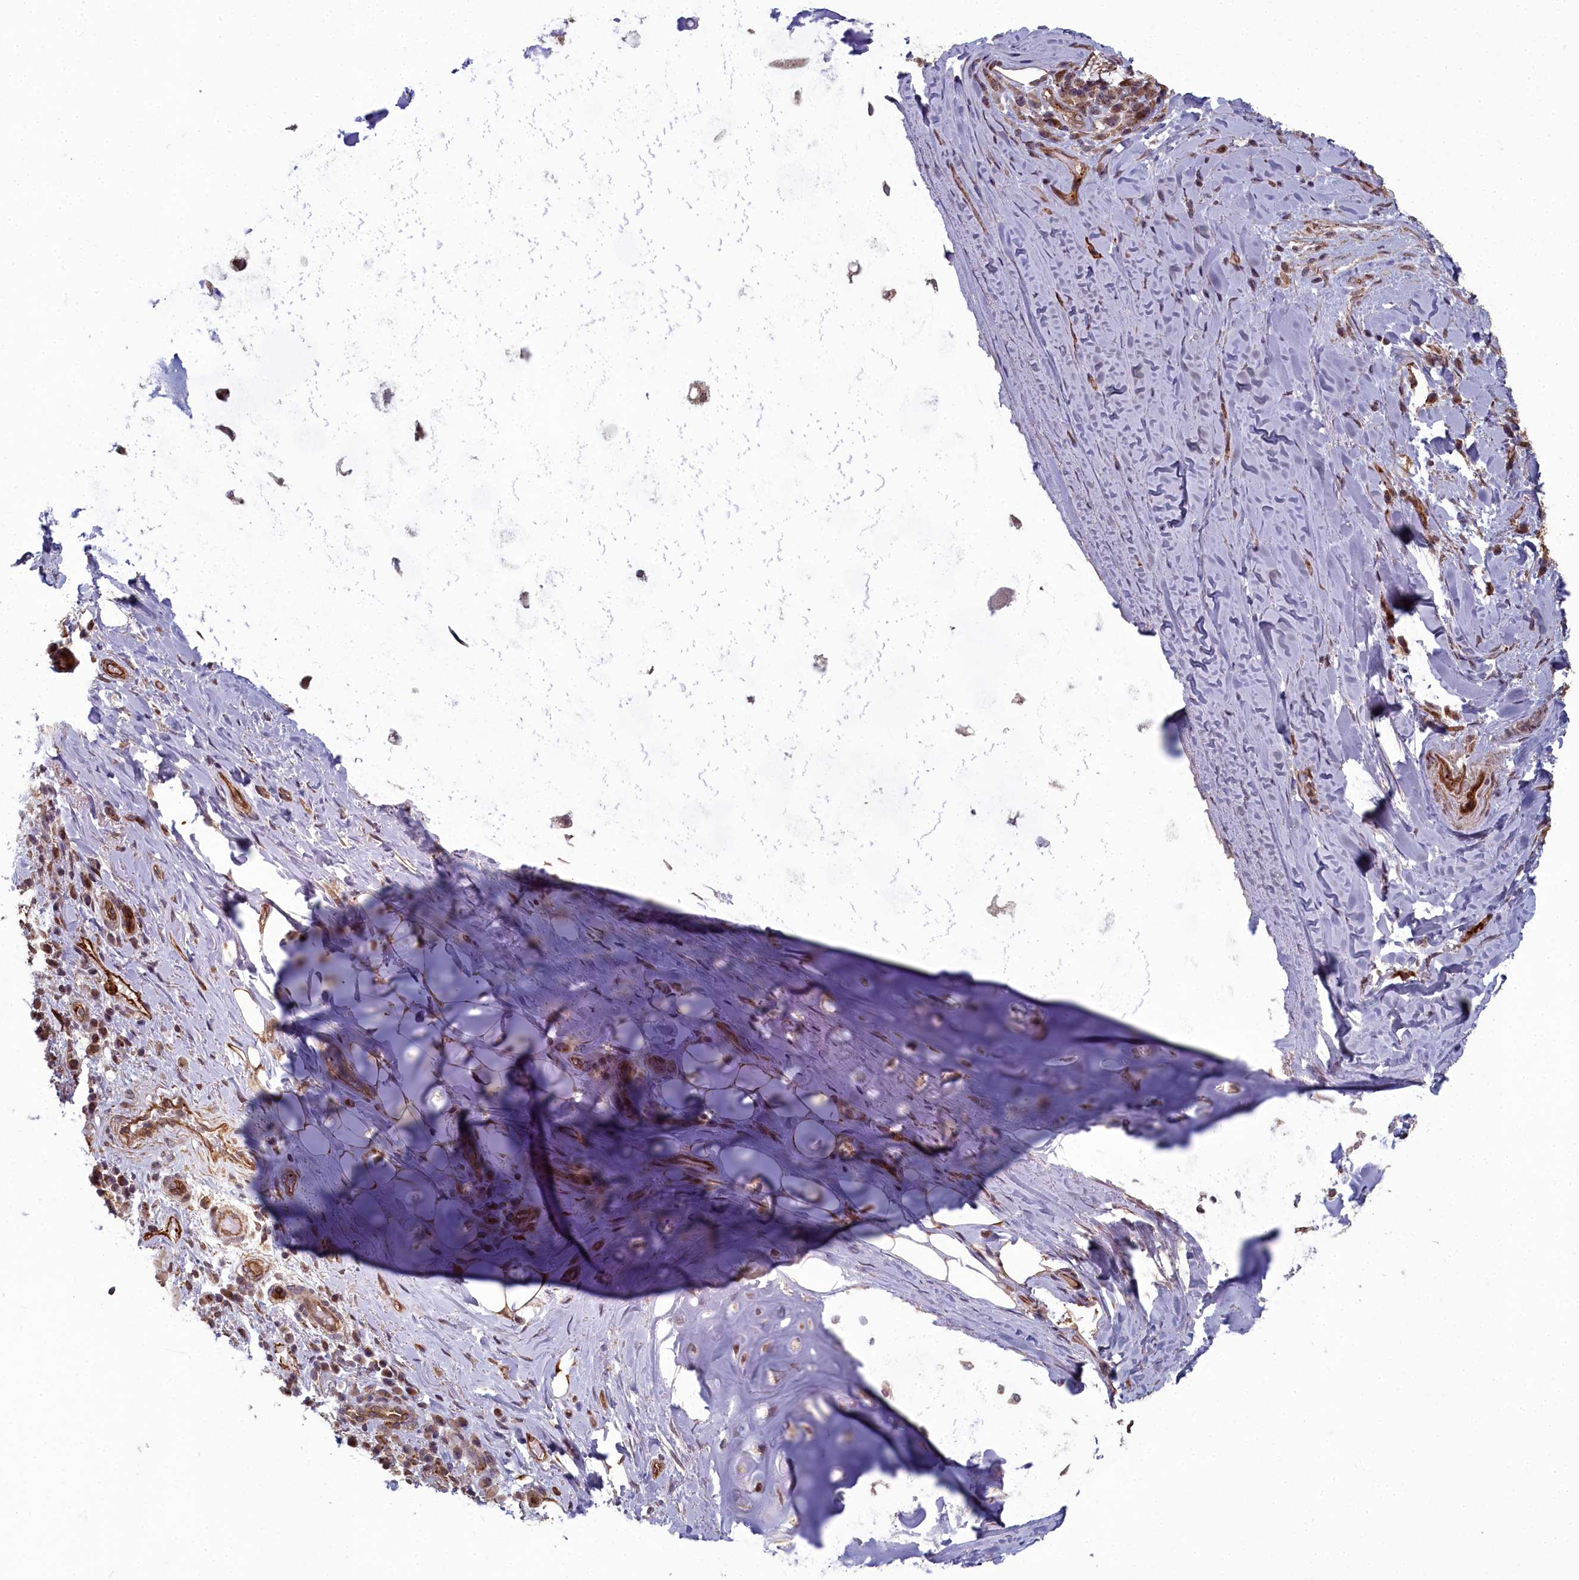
{"staining": {"intensity": "moderate", "quantity": ">75%", "location": "cytoplasmic/membranous"}, "tissue": "soft tissue", "cell_type": "Chondrocytes", "image_type": "normal", "snomed": [{"axis": "morphology", "description": "Normal tissue, NOS"}, {"axis": "morphology", "description": "Squamous cell carcinoma, NOS"}, {"axis": "topography", "description": "Bronchus"}, {"axis": "topography", "description": "Lung"}], "caption": "Immunohistochemistry histopathology image of normal soft tissue: human soft tissue stained using IHC reveals medium levels of moderate protein expression localized specifically in the cytoplasmic/membranous of chondrocytes, appearing as a cytoplasmic/membranous brown color.", "gene": "TSPYL4", "patient": {"sex": "male", "age": 64}}